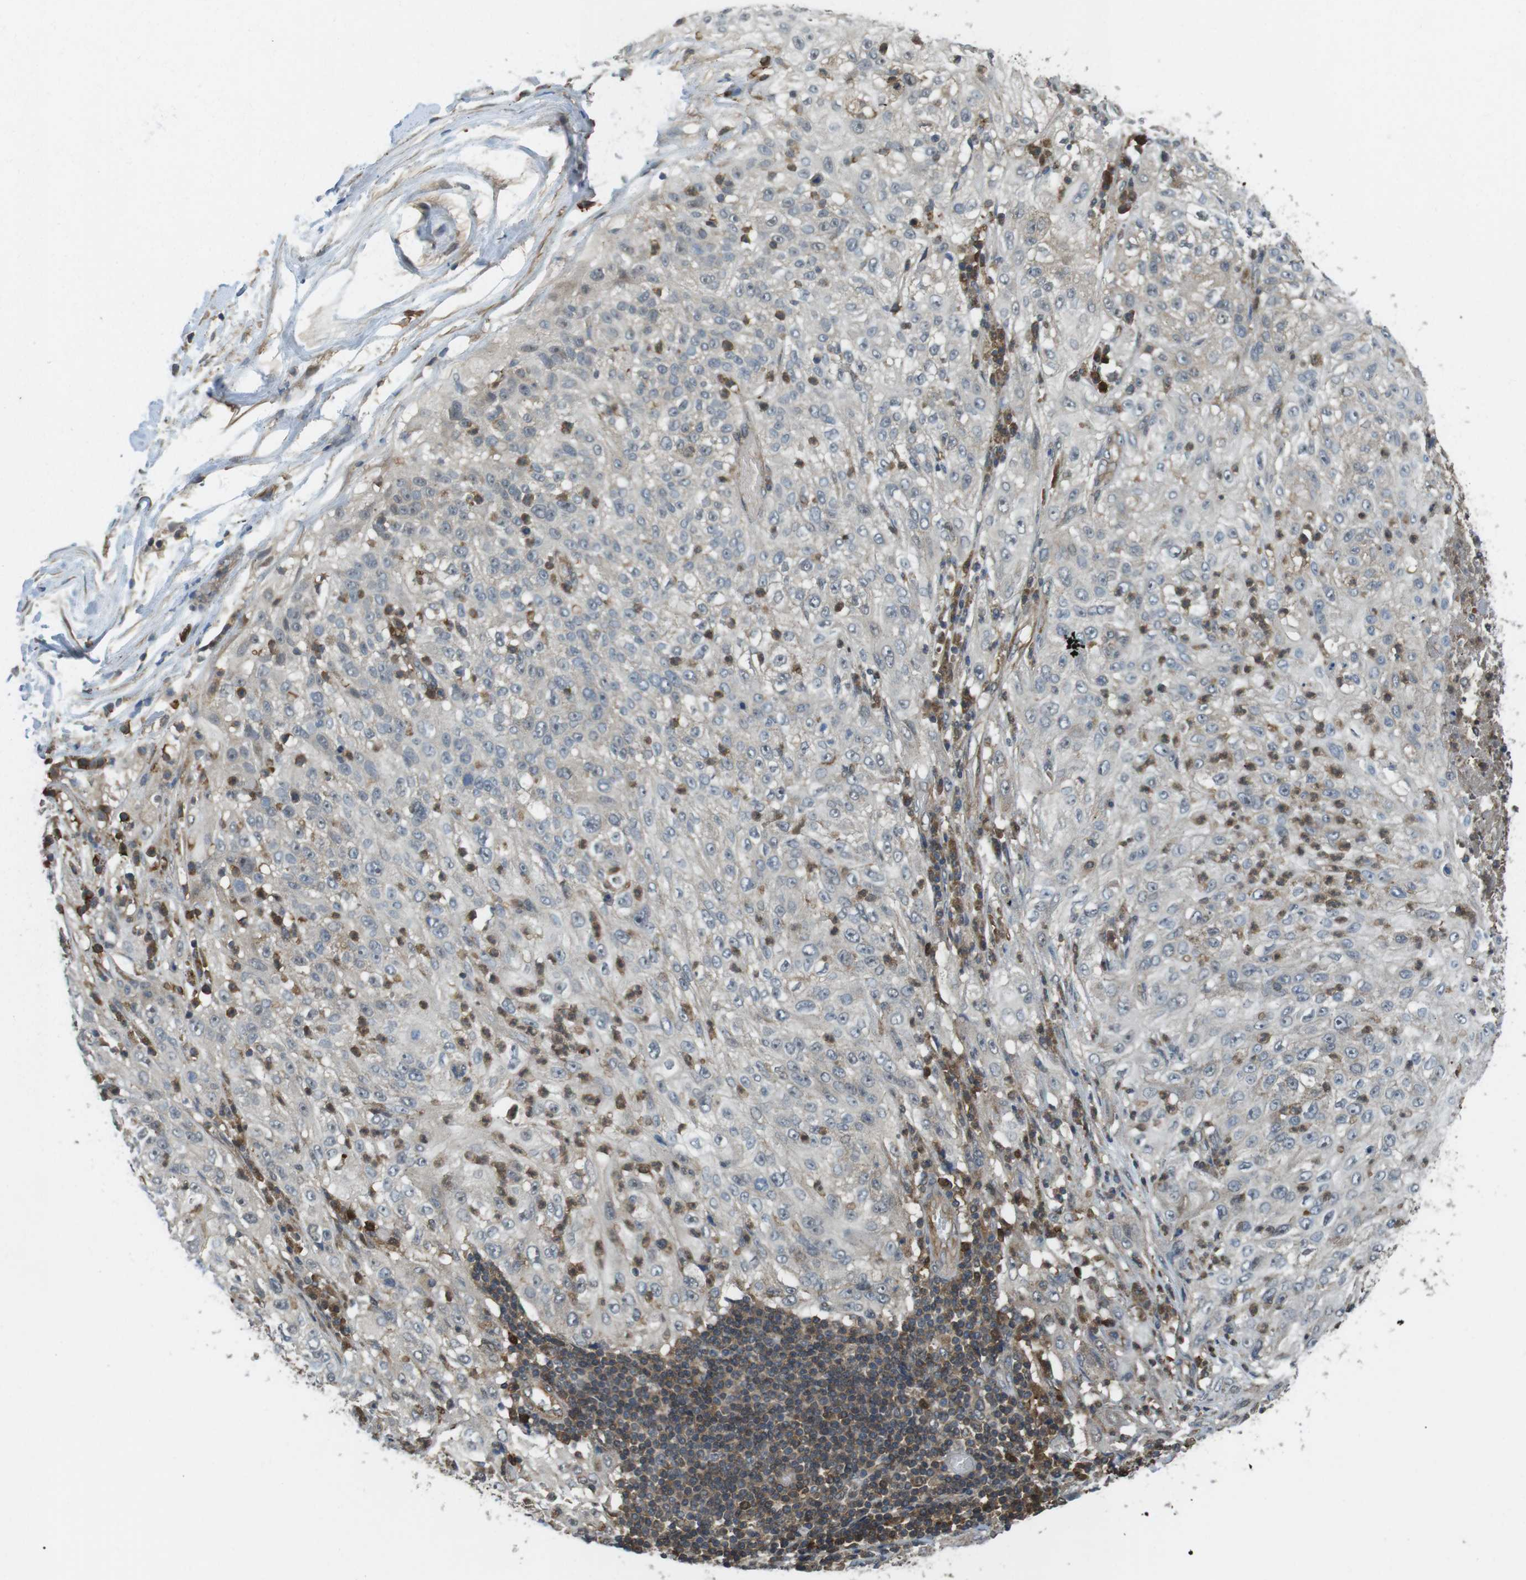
{"staining": {"intensity": "weak", "quantity": "<25%", "location": "cytoplasmic/membranous"}, "tissue": "lung cancer", "cell_type": "Tumor cells", "image_type": "cancer", "snomed": [{"axis": "morphology", "description": "Inflammation, NOS"}, {"axis": "morphology", "description": "Squamous cell carcinoma, NOS"}, {"axis": "topography", "description": "Lymph node"}, {"axis": "topography", "description": "Soft tissue"}, {"axis": "topography", "description": "Lung"}], "caption": "DAB immunohistochemical staining of human lung cancer (squamous cell carcinoma) exhibits no significant positivity in tumor cells.", "gene": "LRRC3B", "patient": {"sex": "male", "age": 66}}